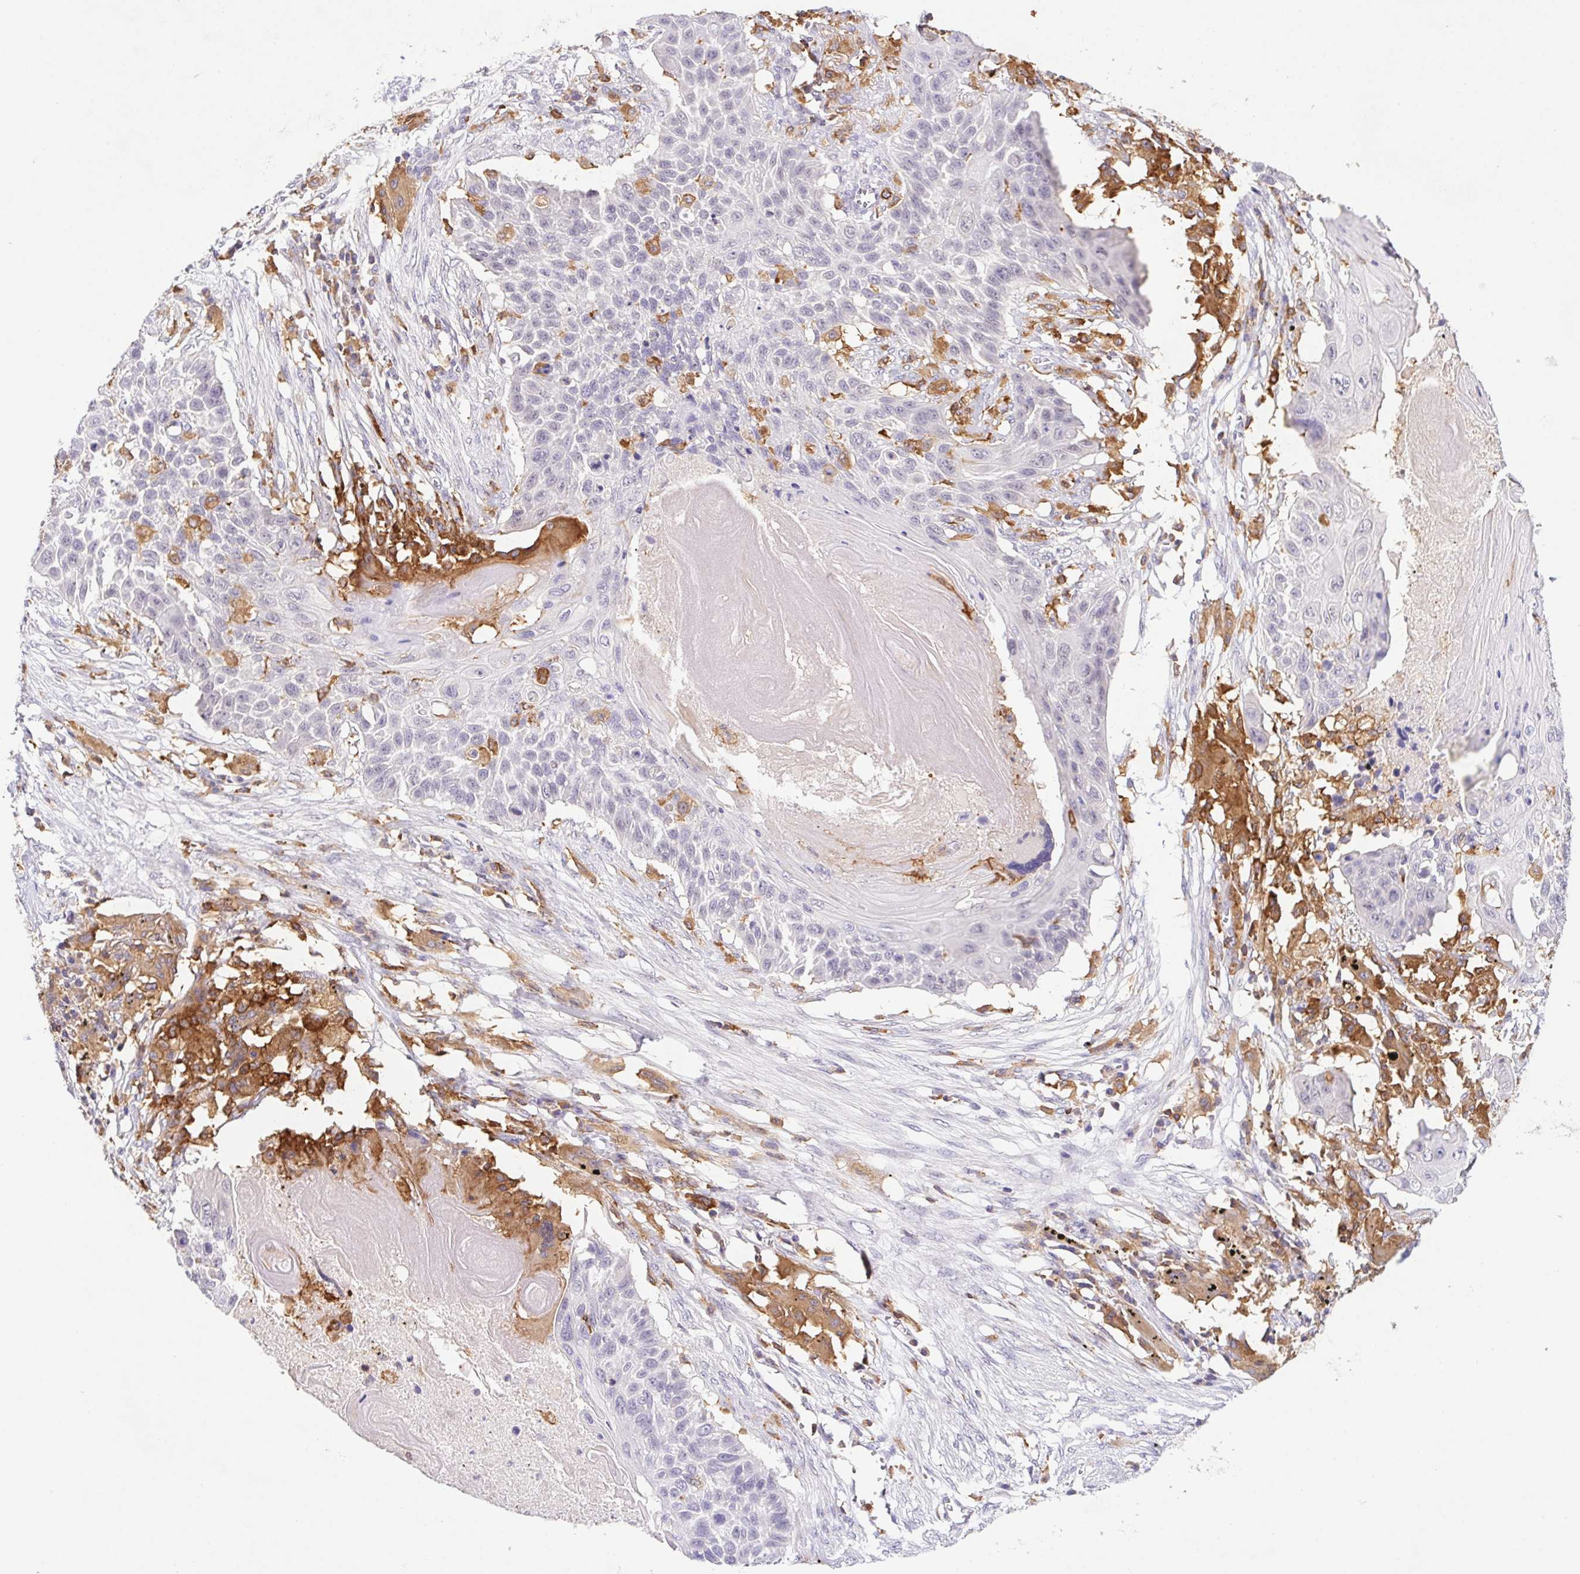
{"staining": {"intensity": "negative", "quantity": "none", "location": "none"}, "tissue": "lung cancer", "cell_type": "Tumor cells", "image_type": "cancer", "snomed": [{"axis": "morphology", "description": "Squamous cell carcinoma, NOS"}, {"axis": "topography", "description": "Lung"}], "caption": "Immunohistochemical staining of squamous cell carcinoma (lung) displays no significant staining in tumor cells.", "gene": "APBB1IP", "patient": {"sex": "male", "age": 78}}